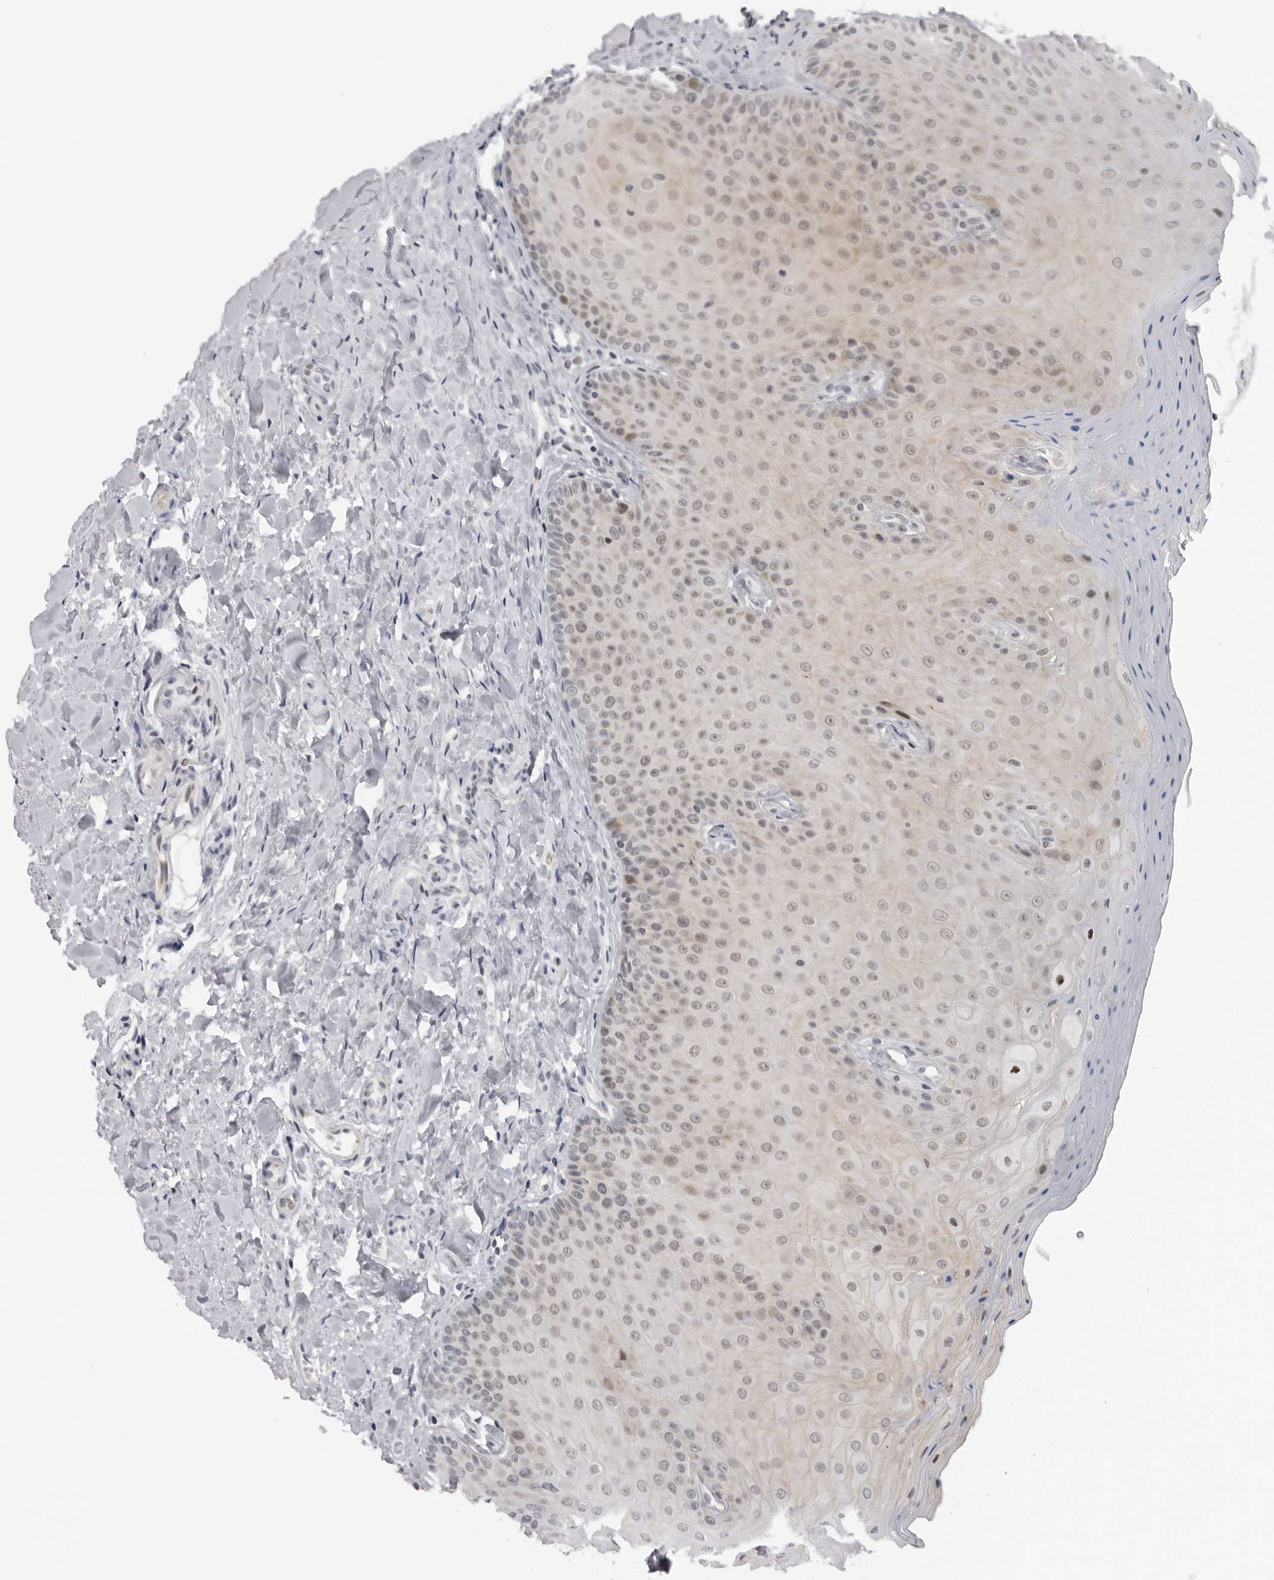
{"staining": {"intensity": "weak", "quantity": ">75%", "location": "nuclear"}, "tissue": "oral mucosa", "cell_type": "Squamous epithelial cells", "image_type": "normal", "snomed": [{"axis": "morphology", "description": "Normal tissue, NOS"}, {"axis": "topography", "description": "Oral tissue"}], "caption": "Oral mucosa stained with immunohistochemistry (IHC) shows weak nuclear staining in approximately >75% of squamous epithelial cells.", "gene": "ALPK2", "patient": {"sex": "female", "age": 31}}